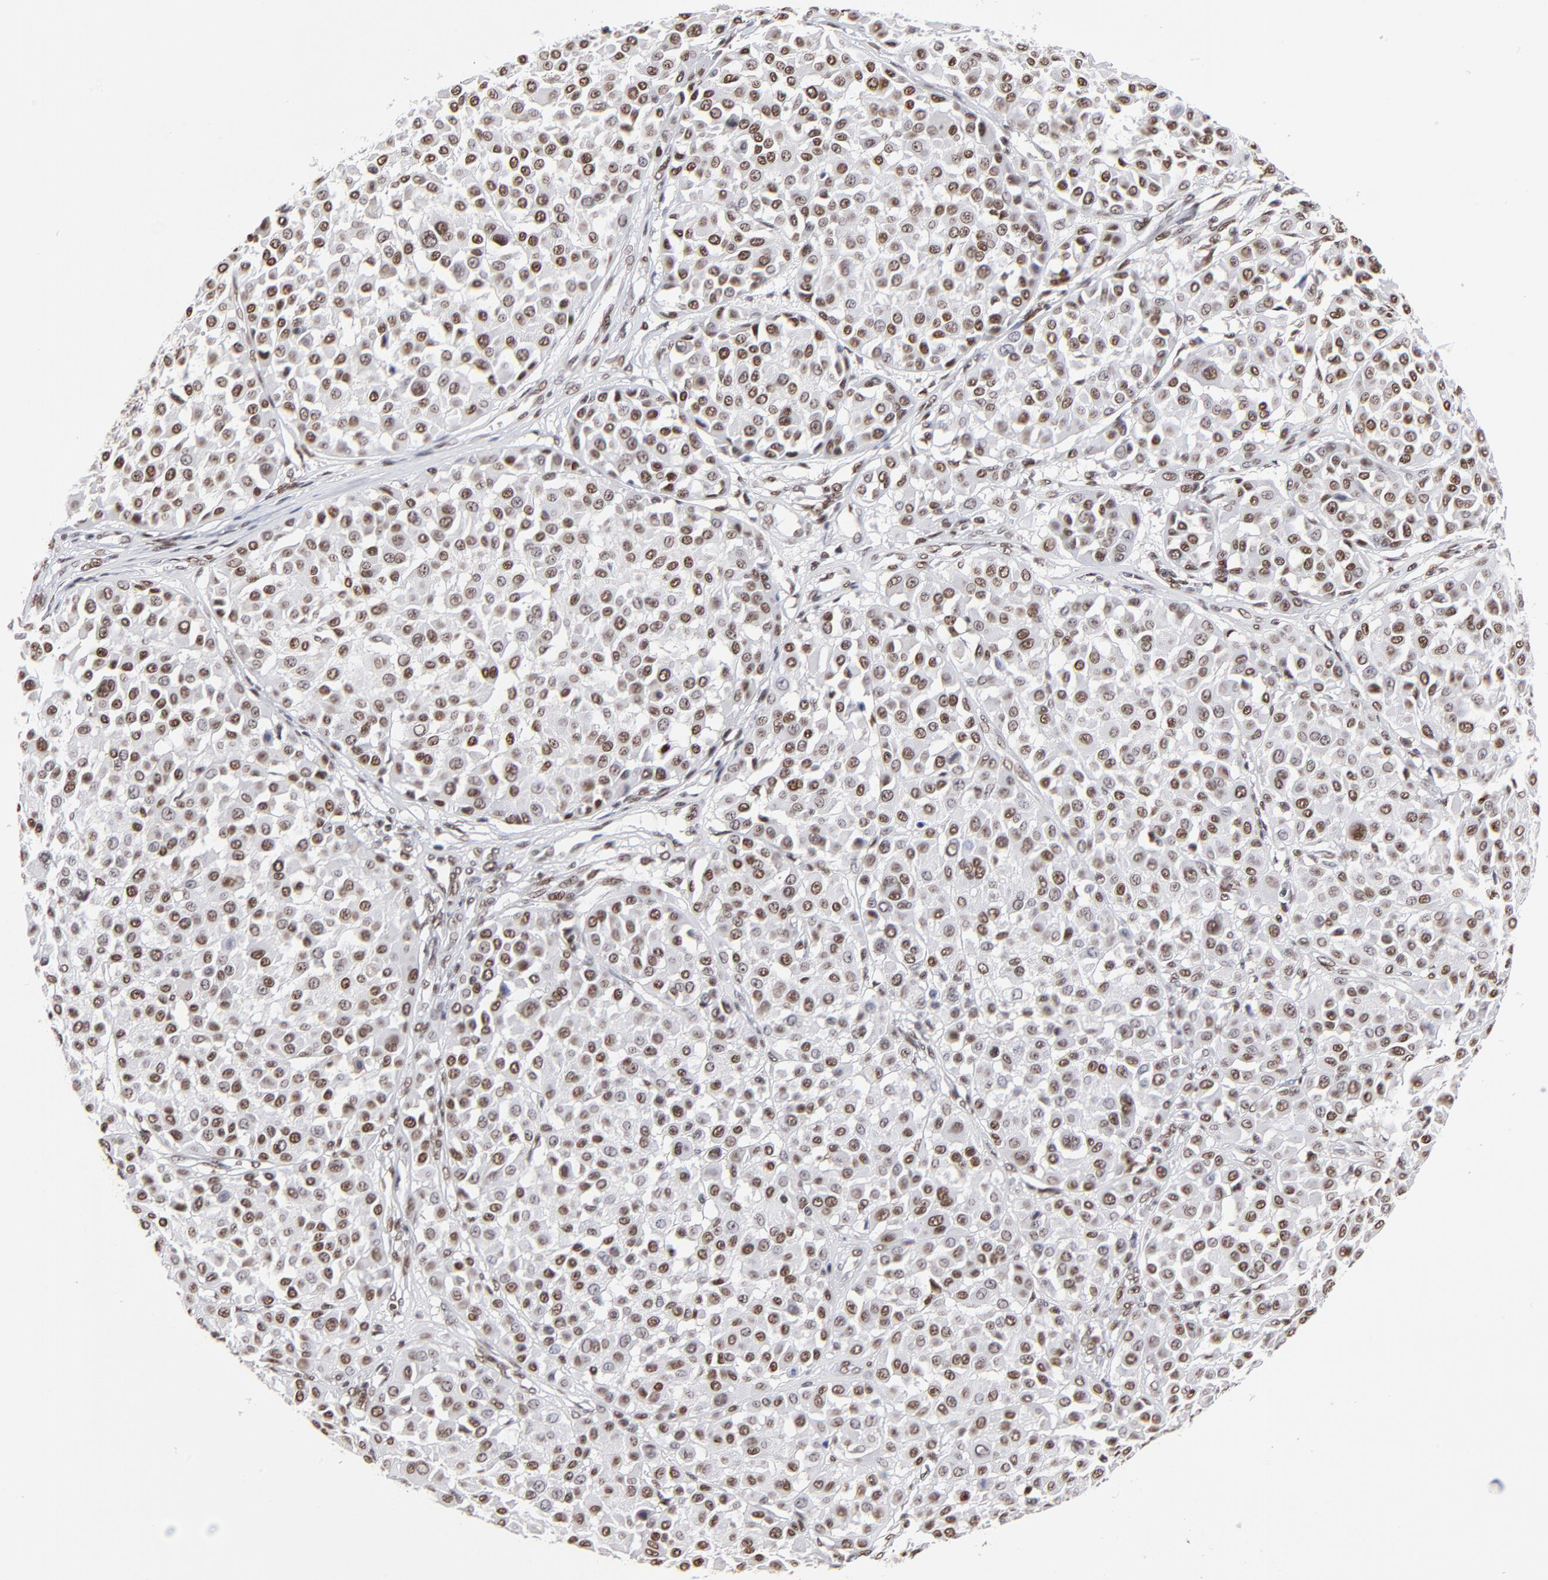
{"staining": {"intensity": "moderate", "quantity": ">75%", "location": "nuclear"}, "tissue": "melanoma", "cell_type": "Tumor cells", "image_type": "cancer", "snomed": [{"axis": "morphology", "description": "Malignant melanoma, Metastatic site"}, {"axis": "topography", "description": "Soft tissue"}], "caption": "Immunohistochemical staining of malignant melanoma (metastatic site) reveals moderate nuclear protein staining in about >75% of tumor cells.", "gene": "ZMYM3", "patient": {"sex": "male", "age": 41}}